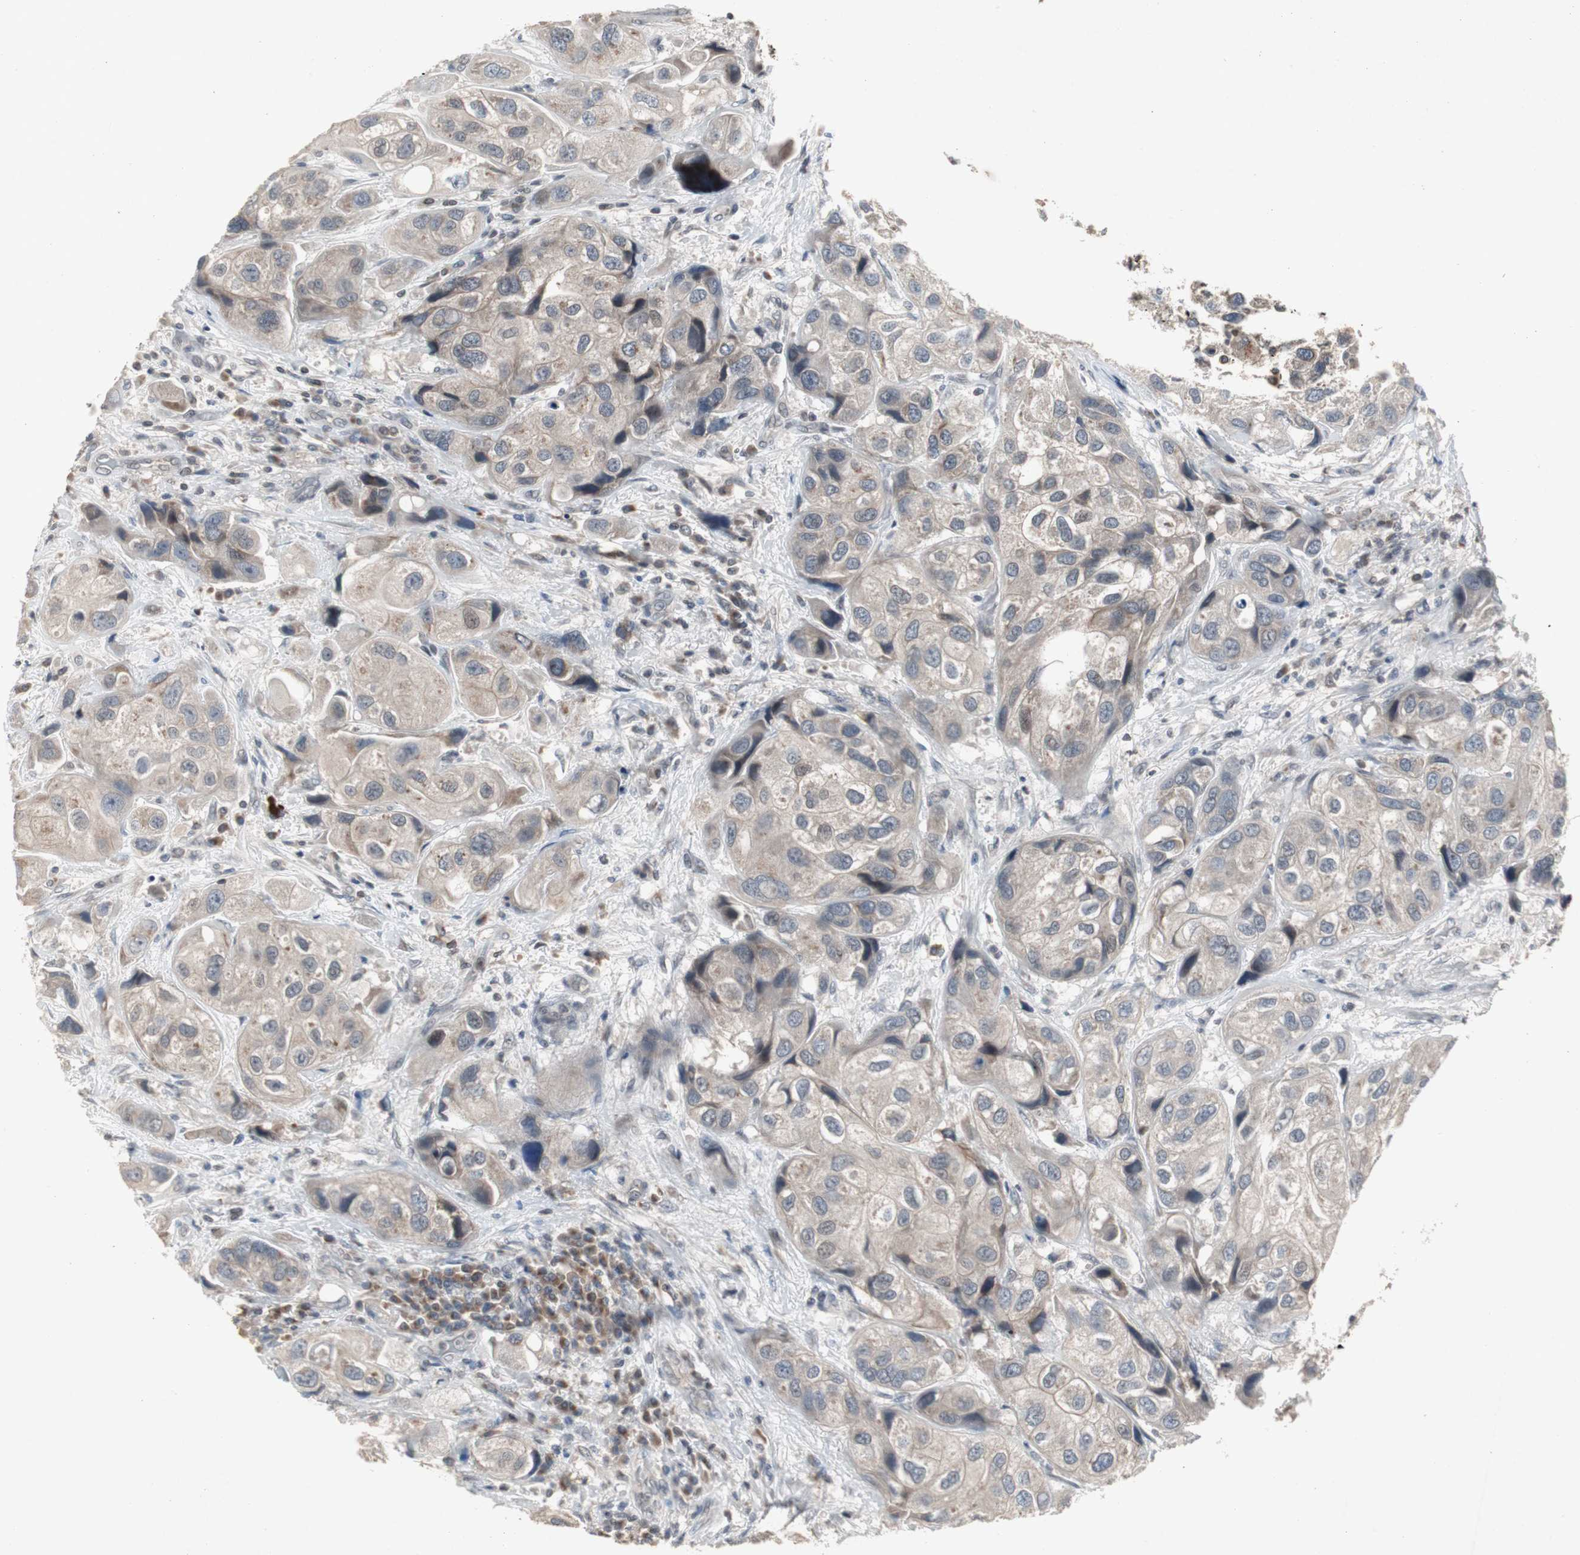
{"staining": {"intensity": "weak", "quantity": "25%-75%", "location": "cytoplasmic/membranous"}, "tissue": "urothelial cancer", "cell_type": "Tumor cells", "image_type": "cancer", "snomed": [{"axis": "morphology", "description": "Urothelial carcinoma, High grade"}, {"axis": "topography", "description": "Urinary bladder"}], "caption": "There is low levels of weak cytoplasmic/membranous staining in tumor cells of high-grade urothelial carcinoma, as demonstrated by immunohistochemical staining (brown color).", "gene": "ZNF396", "patient": {"sex": "female", "age": 64}}